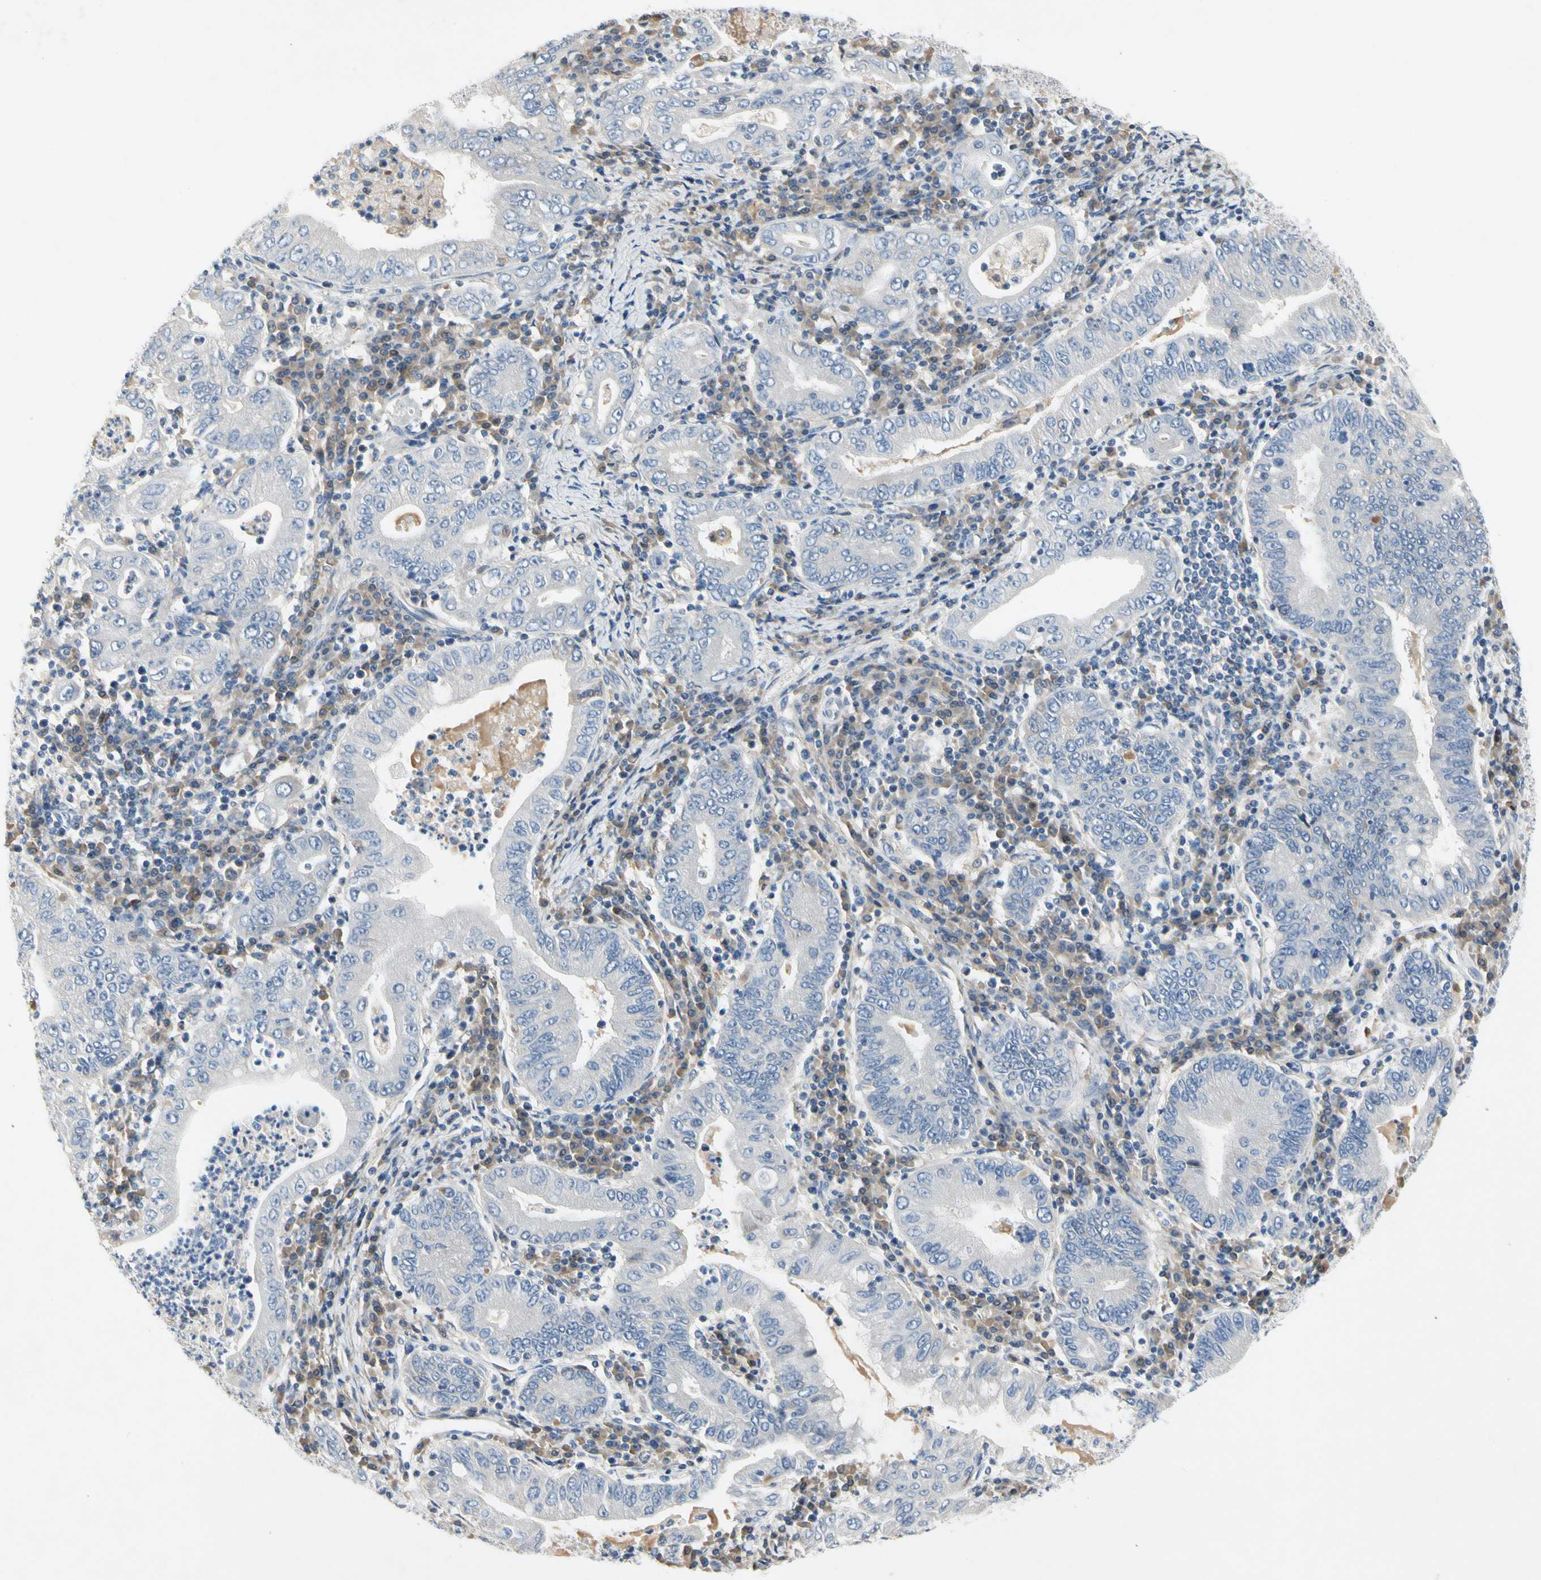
{"staining": {"intensity": "negative", "quantity": "none", "location": "none"}, "tissue": "stomach cancer", "cell_type": "Tumor cells", "image_type": "cancer", "snomed": [{"axis": "morphology", "description": "Normal tissue, NOS"}, {"axis": "morphology", "description": "Adenocarcinoma, NOS"}, {"axis": "topography", "description": "Esophagus"}, {"axis": "topography", "description": "Stomach, upper"}, {"axis": "topography", "description": "Peripheral nerve tissue"}], "caption": "Image shows no significant protein positivity in tumor cells of stomach cancer.", "gene": "GAS6", "patient": {"sex": "male", "age": 62}}